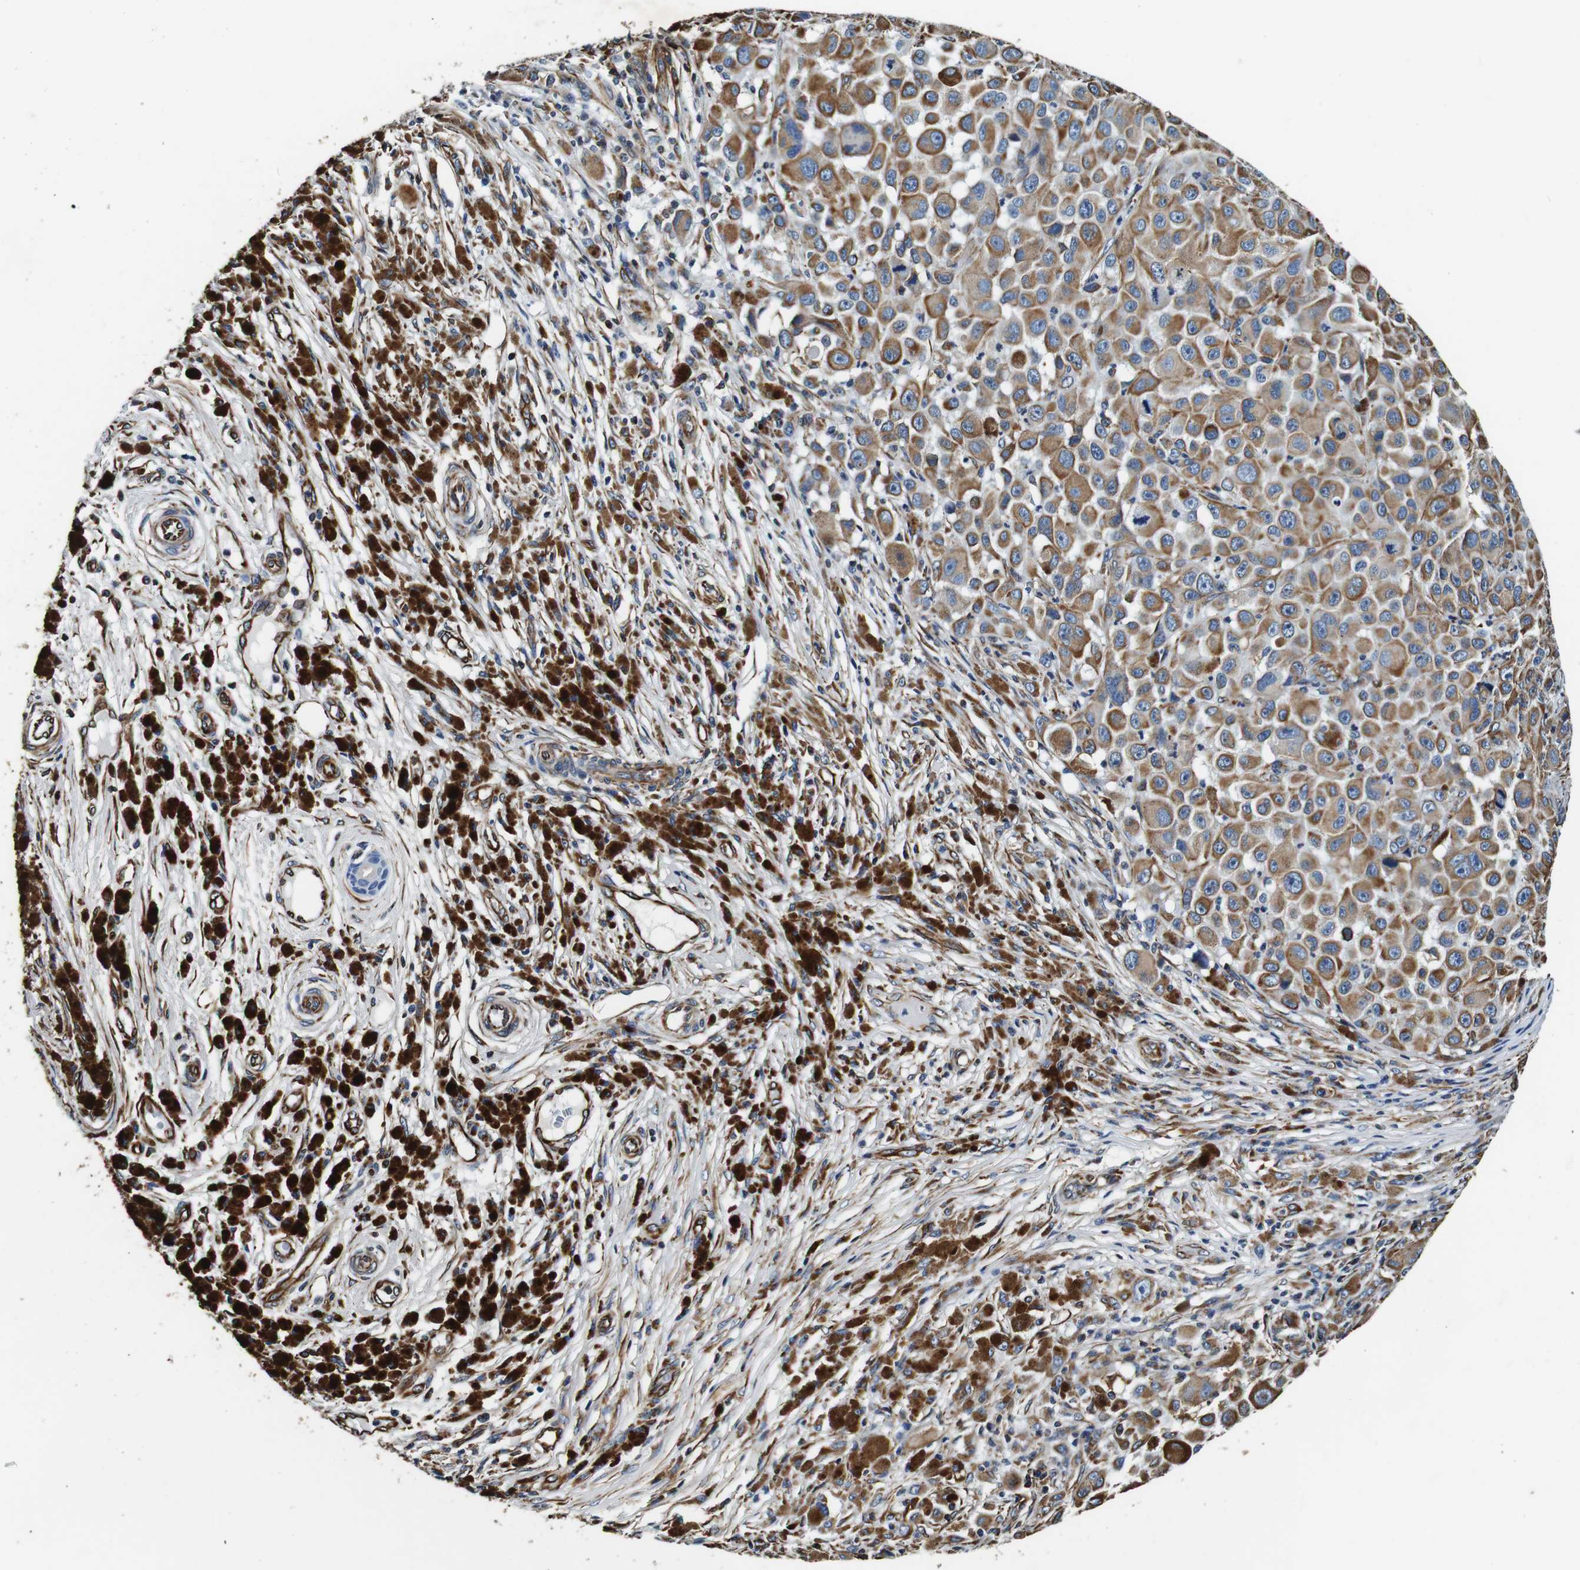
{"staining": {"intensity": "moderate", "quantity": ">75%", "location": "cytoplasmic/membranous"}, "tissue": "melanoma", "cell_type": "Tumor cells", "image_type": "cancer", "snomed": [{"axis": "morphology", "description": "Malignant melanoma, NOS"}, {"axis": "topography", "description": "Skin"}], "caption": "An immunohistochemistry (IHC) photomicrograph of tumor tissue is shown. Protein staining in brown labels moderate cytoplasmic/membranous positivity in melanoma within tumor cells.", "gene": "GJE1", "patient": {"sex": "male", "age": 96}}